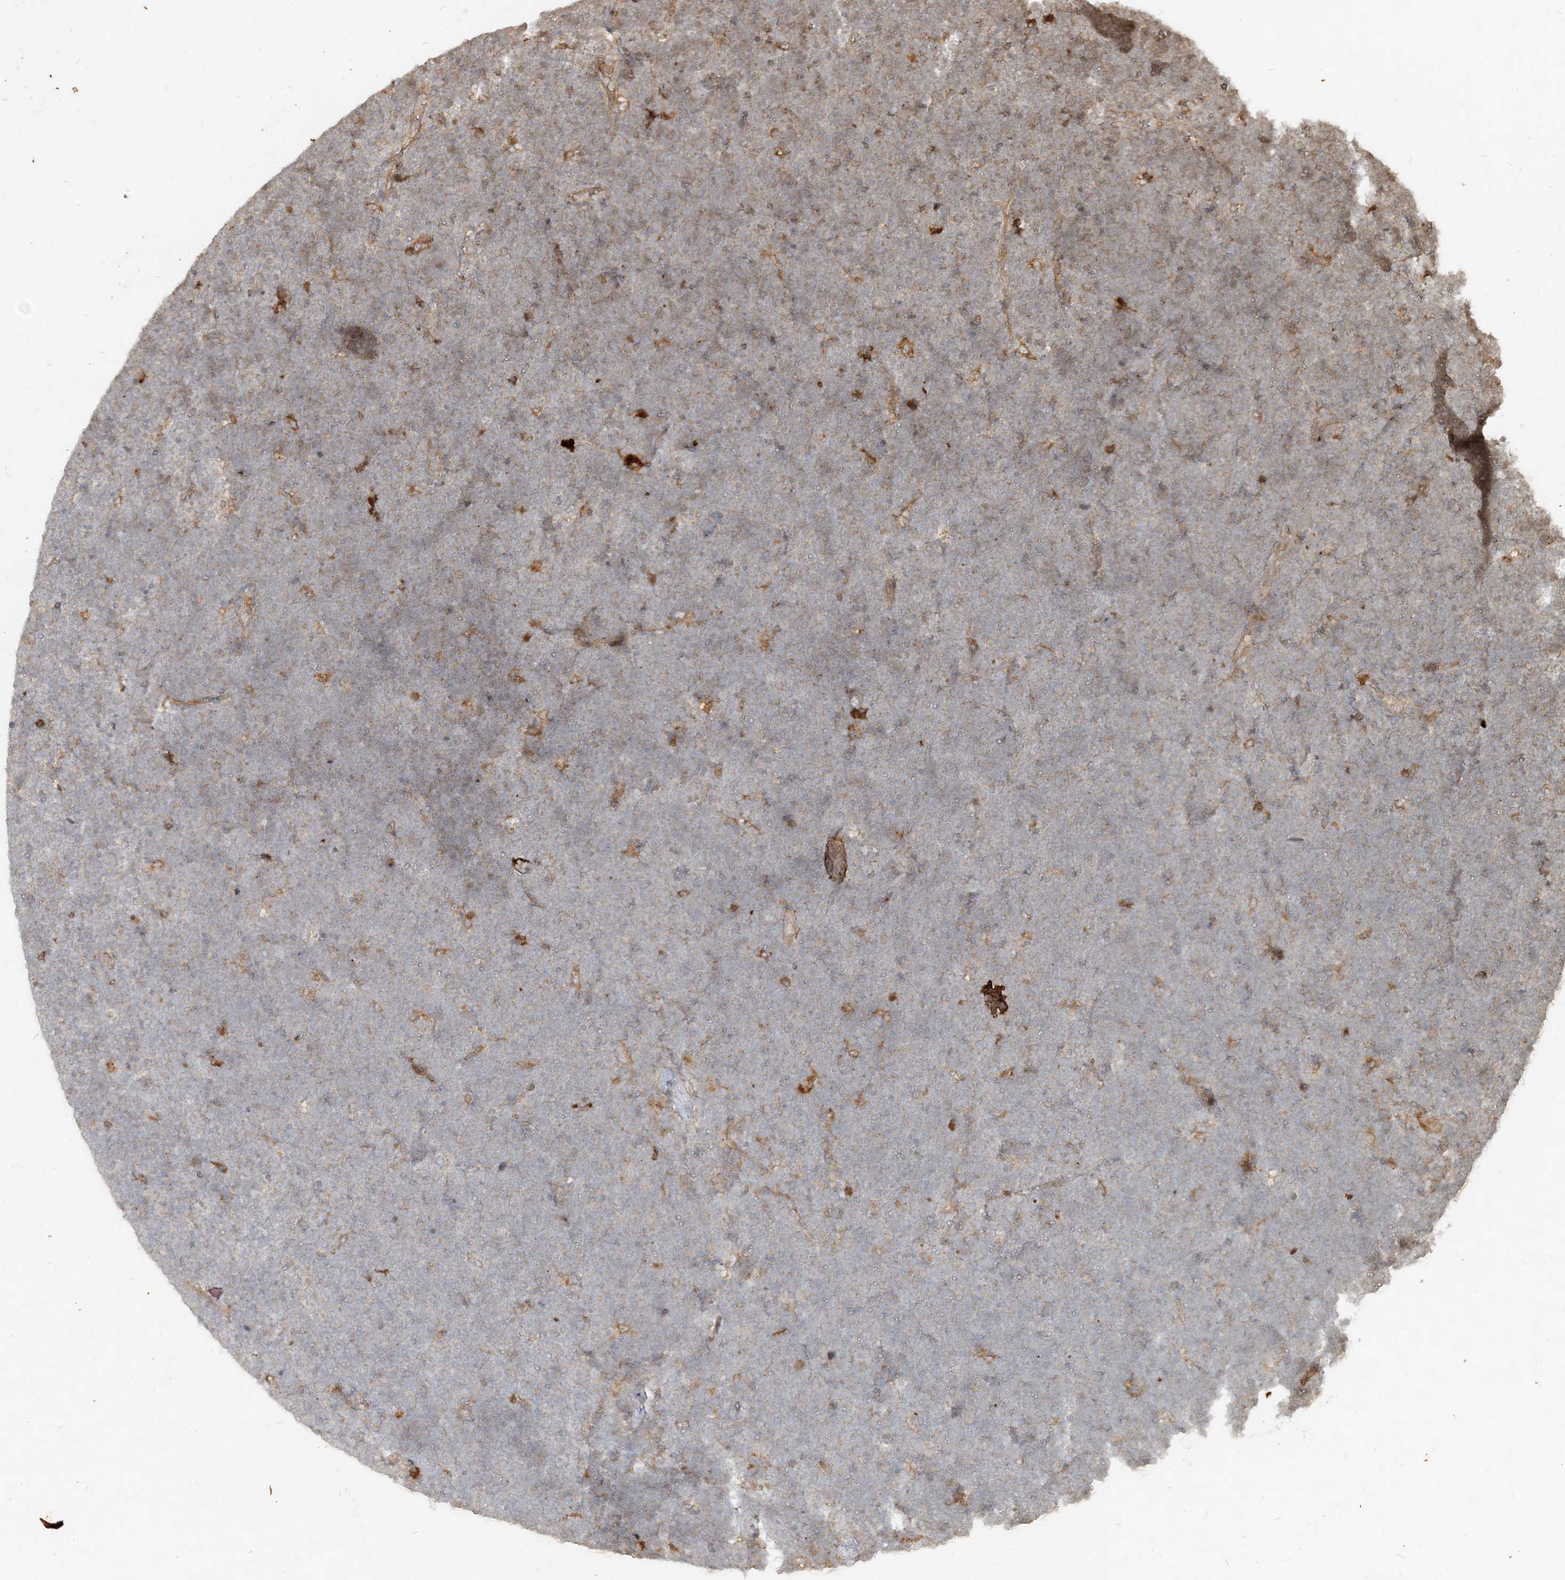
{"staining": {"intensity": "negative", "quantity": "none", "location": "none"}, "tissue": "lymphoma", "cell_type": "Tumor cells", "image_type": "cancer", "snomed": [{"axis": "morphology", "description": "Malignant lymphoma, non-Hodgkin's type, High grade"}, {"axis": "topography", "description": "Lymph node"}], "caption": "This is a micrograph of immunohistochemistry staining of high-grade malignant lymphoma, non-Hodgkin's type, which shows no expression in tumor cells.", "gene": "NARS1", "patient": {"sex": "male", "age": 13}}